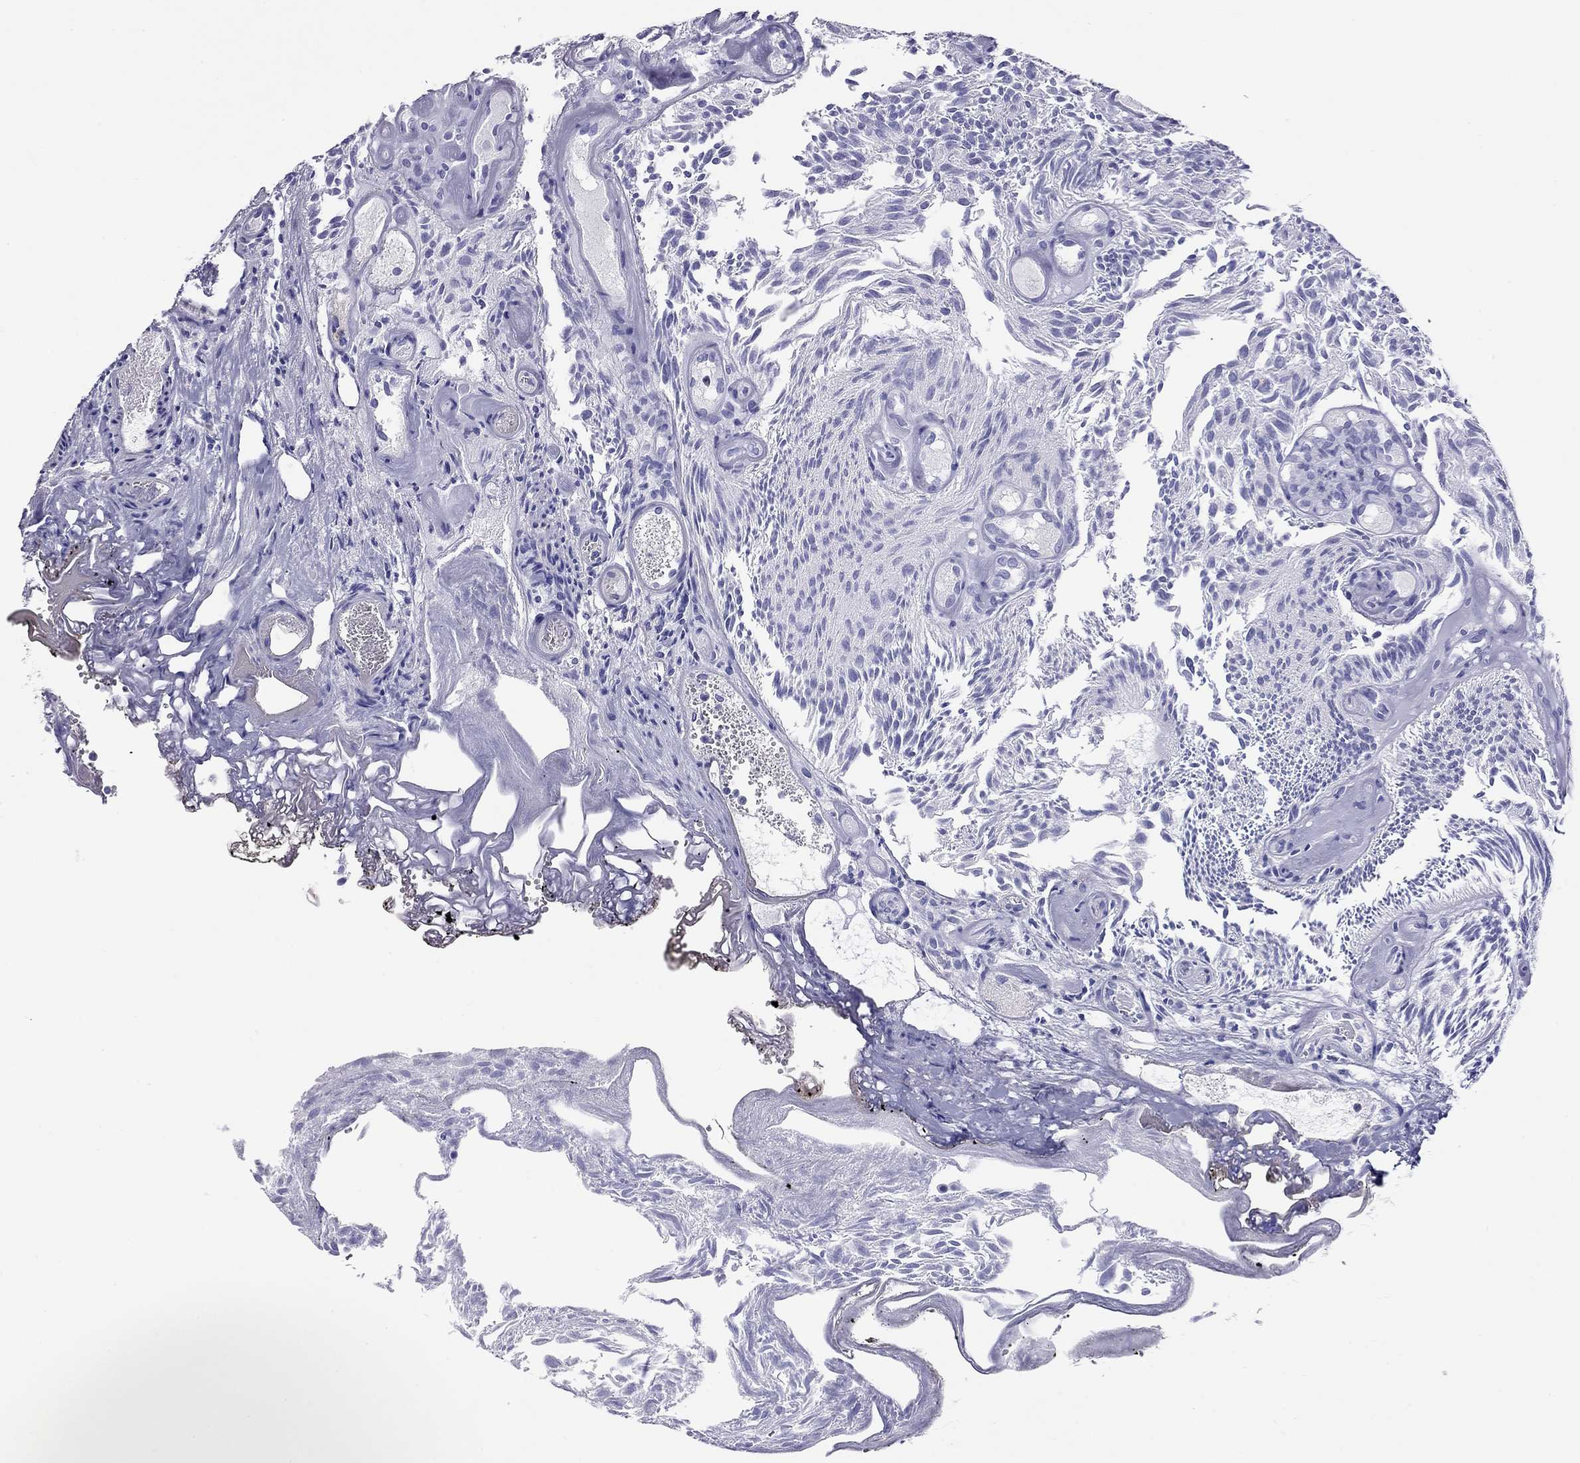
{"staining": {"intensity": "negative", "quantity": "none", "location": "none"}, "tissue": "urothelial cancer", "cell_type": "Tumor cells", "image_type": "cancer", "snomed": [{"axis": "morphology", "description": "Urothelial carcinoma, Low grade"}, {"axis": "topography", "description": "Urinary bladder"}], "caption": "Immunohistochemistry (IHC) photomicrograph of low-grade urothelial carcinoma stained for a protein (brown), which reveals no positivity in tumor cells.", "gene": "PTPRN", "patient": {"sex": "female", "age": 87}}